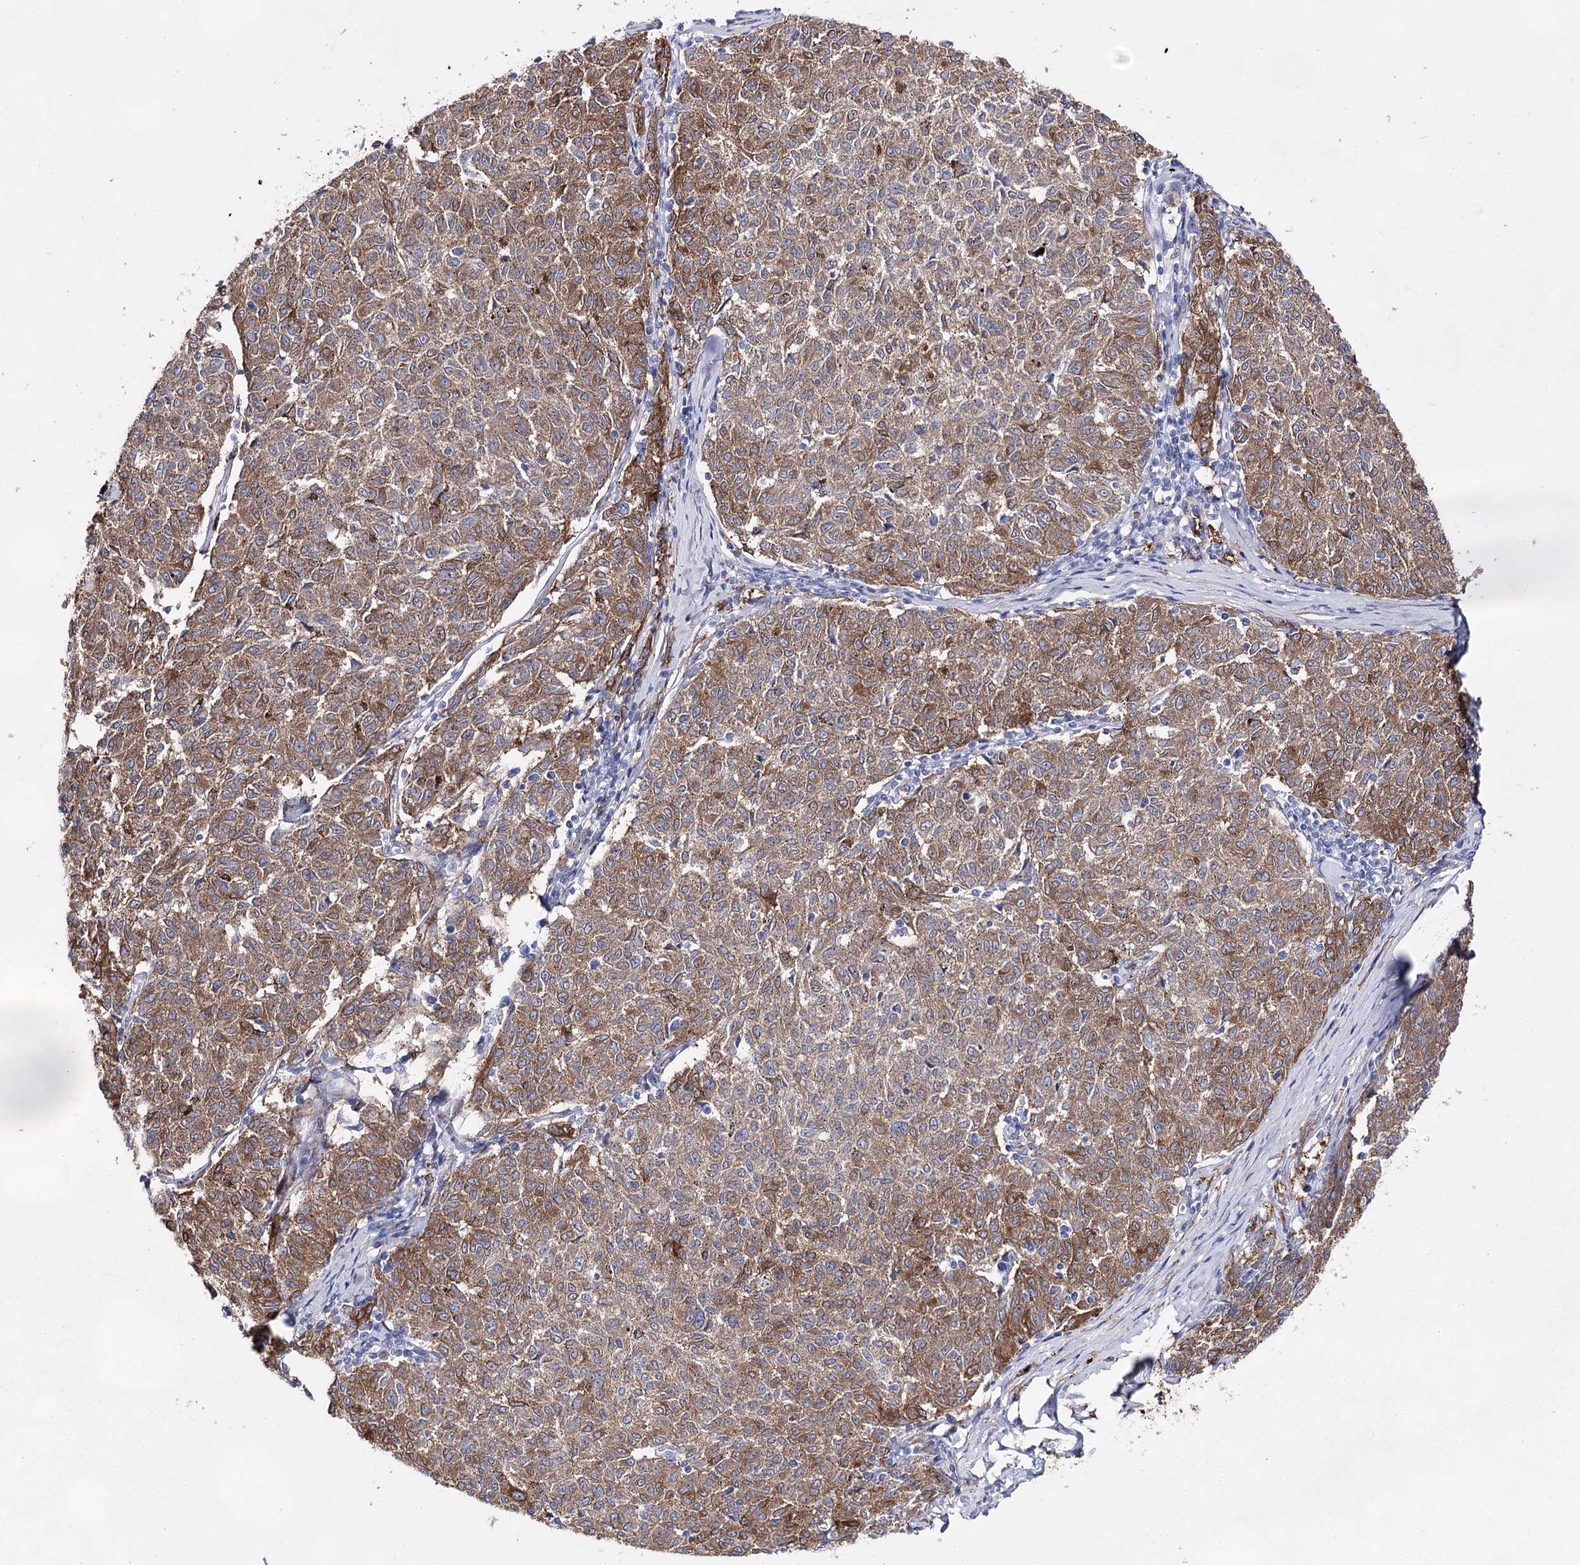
{"staining": {"intensity": "moderate", "quantity": ">75%", "location": "cytoplasmic/membranous"}, "tissue": "melanoma", "cell_type": "Tumor cells", "image_type": "cancer", "snomed": [{"axis": "morphology", "description": "Malignant melanoma, NOS"}, {"axis": "topography", "description": "Skin"}], "caption": "An image showing moderate cytoplasmic/membranous staining in about >75% of tumor cells in melanoma, as visualized by brown immunohistochemical staining.", "gene": "UGDH", "patient": {"sex": "female", "age": 72}}